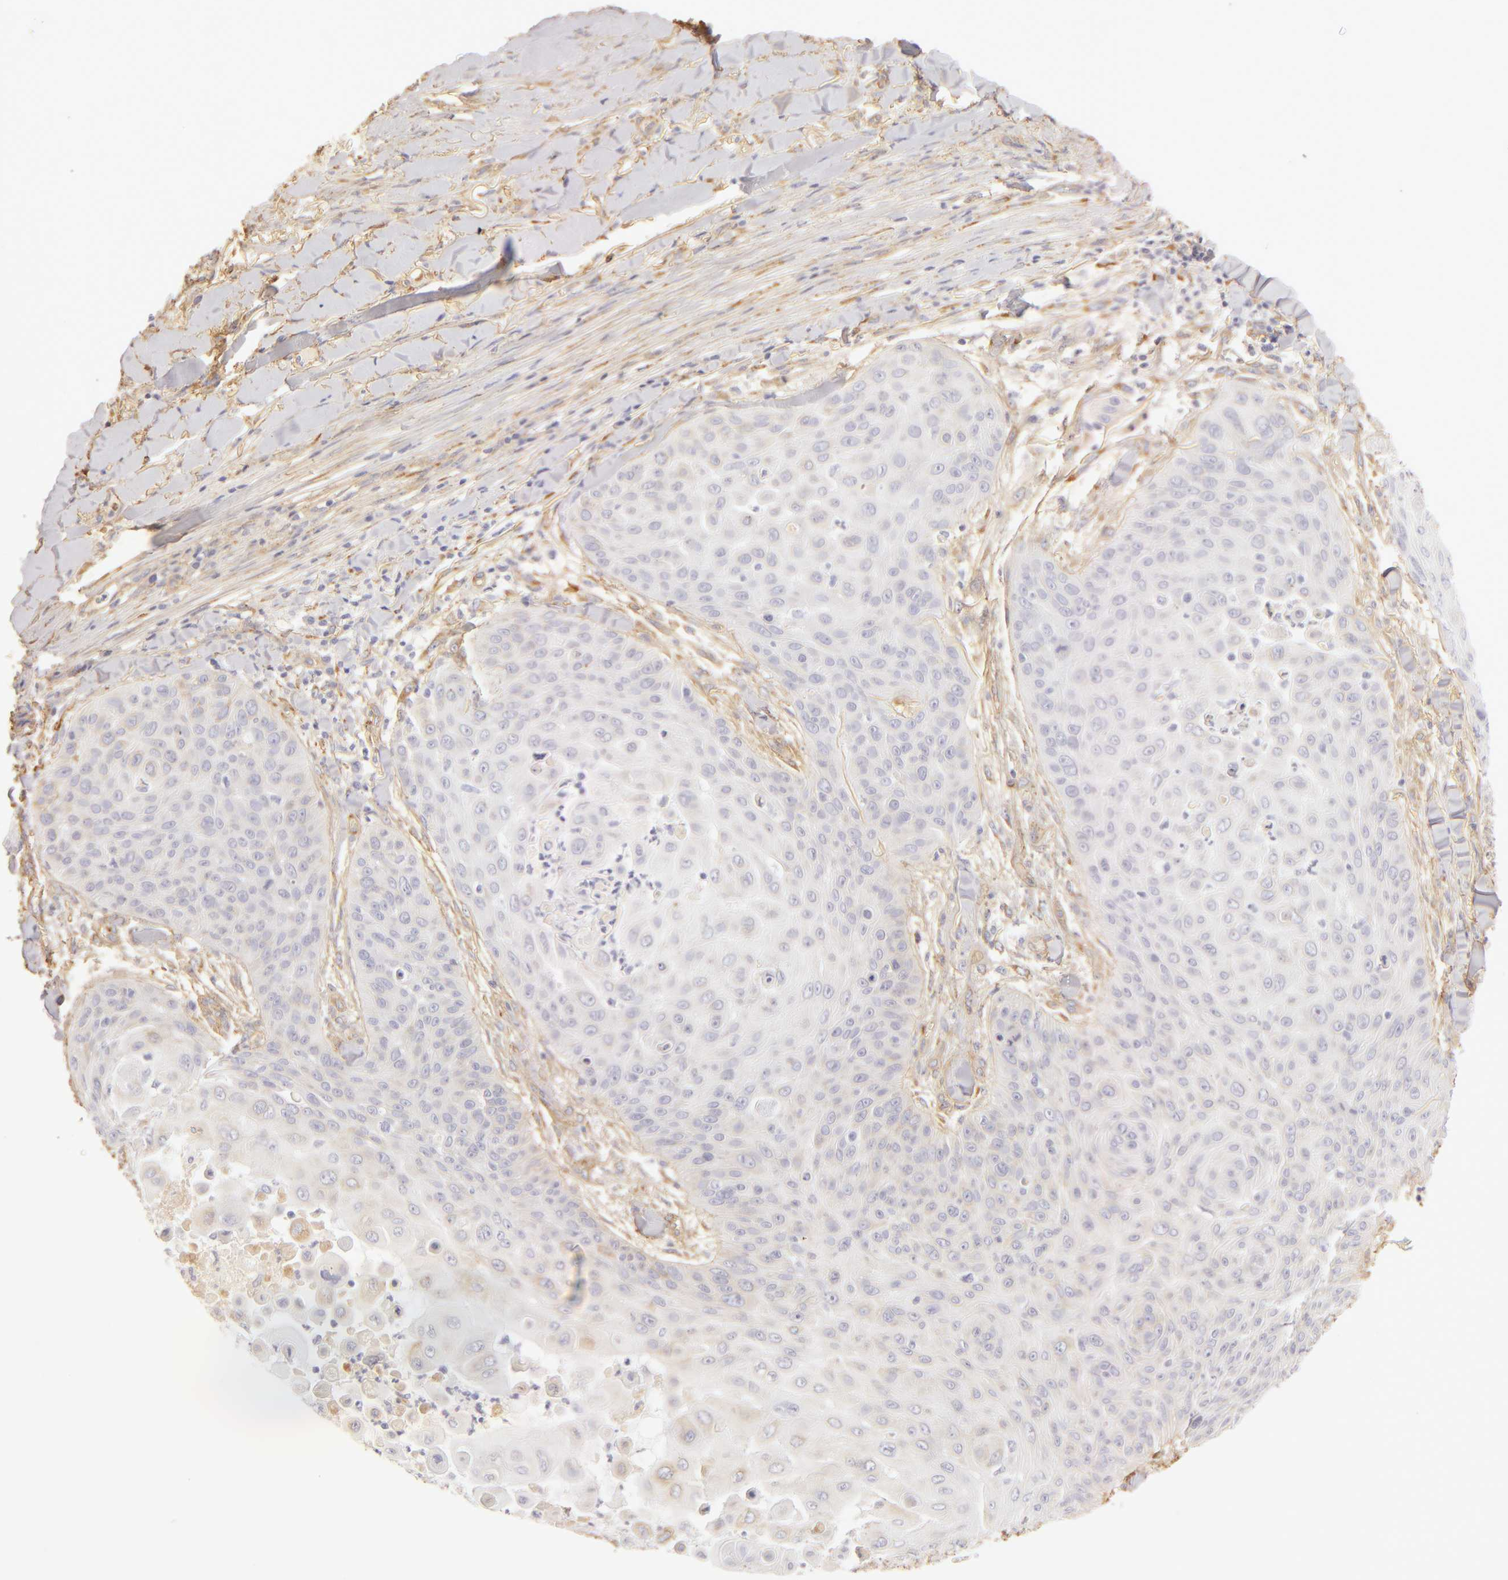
{"staining": {"intensity": "negative", "quantity": "none", "location": "none"}, "tissue": "skin cancer", "cell_type": "Tumor cells", "image_type": "cancer", "snomed": [{"axis": "morphology", "description": "Squamous cell carcinoma, NOS"}, {"axis": "topography", "description": "Skin"}], "caption": "This is an IHC image of skin cancer. There is no expression in tumor cells.", "gene": "COL4A1", "patient": {"sex": "male", "age": 82}}